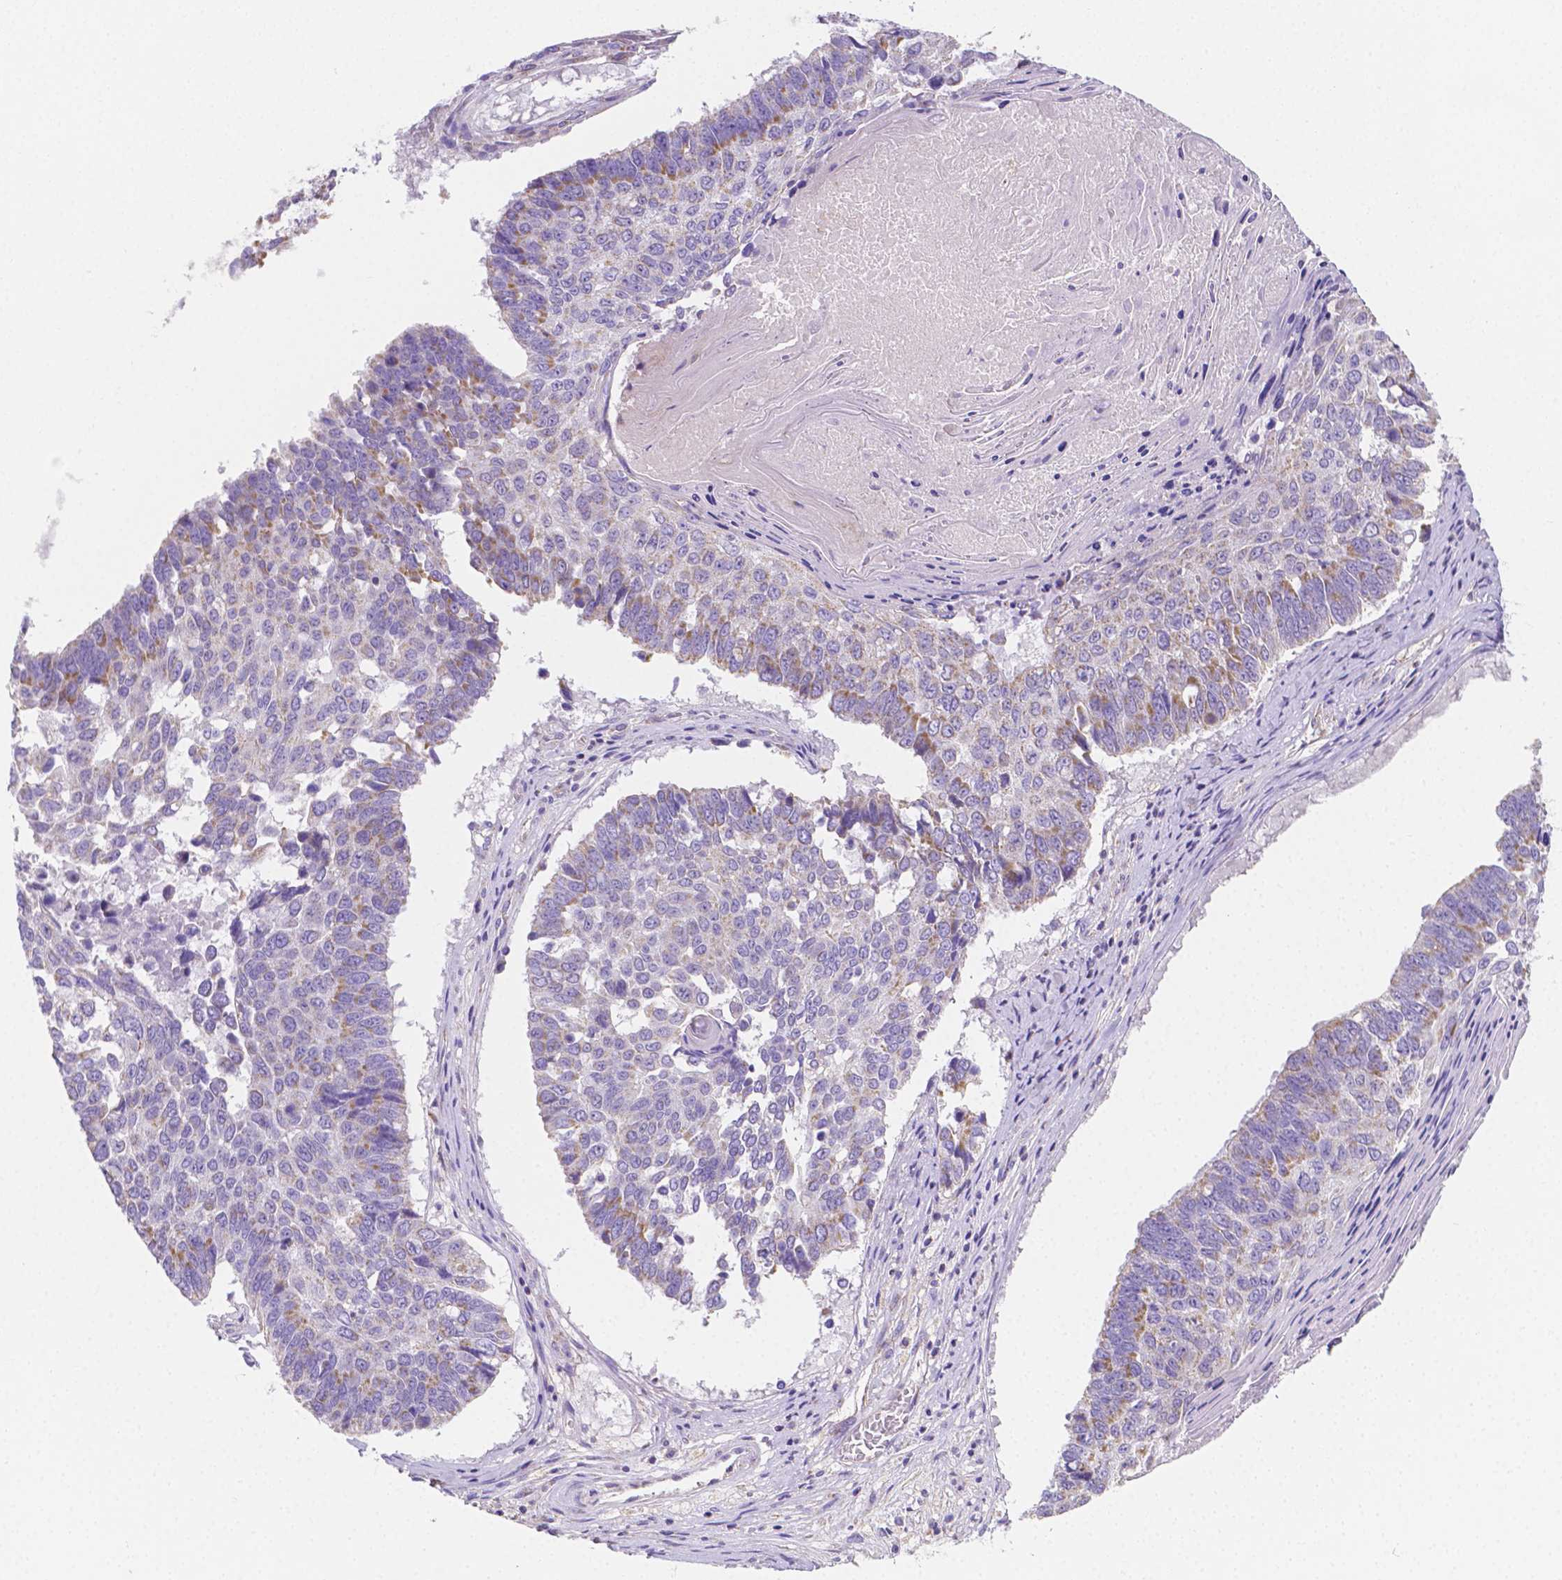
{"staining": {"intensity": "moderate", "quantity": "<25%", "location": "cytoplasmic/membranous"}, "tissue": "lung cancer", "cell_type": "Tumor cells", "image_type": "cancer", "snomed": [{"axis": "morphology", "description": "Squamous cell carcinoma, NOS"}, {"axis": "topography", "description": "Lung"}], "caption": "DAB (3,3'-diaminobenzidine) immunohistochemical staining of lung squamous cell carcinoma exhibits moderate cytoplasmic/membranous protein expression in approximately <25% of tumor cells. (DAB (3,3'-diaminobenzidine) IHC with brightfield microscopy, high magnification).", "gene": "SGTB", "patient": {"sex": "male", "age": 73}}